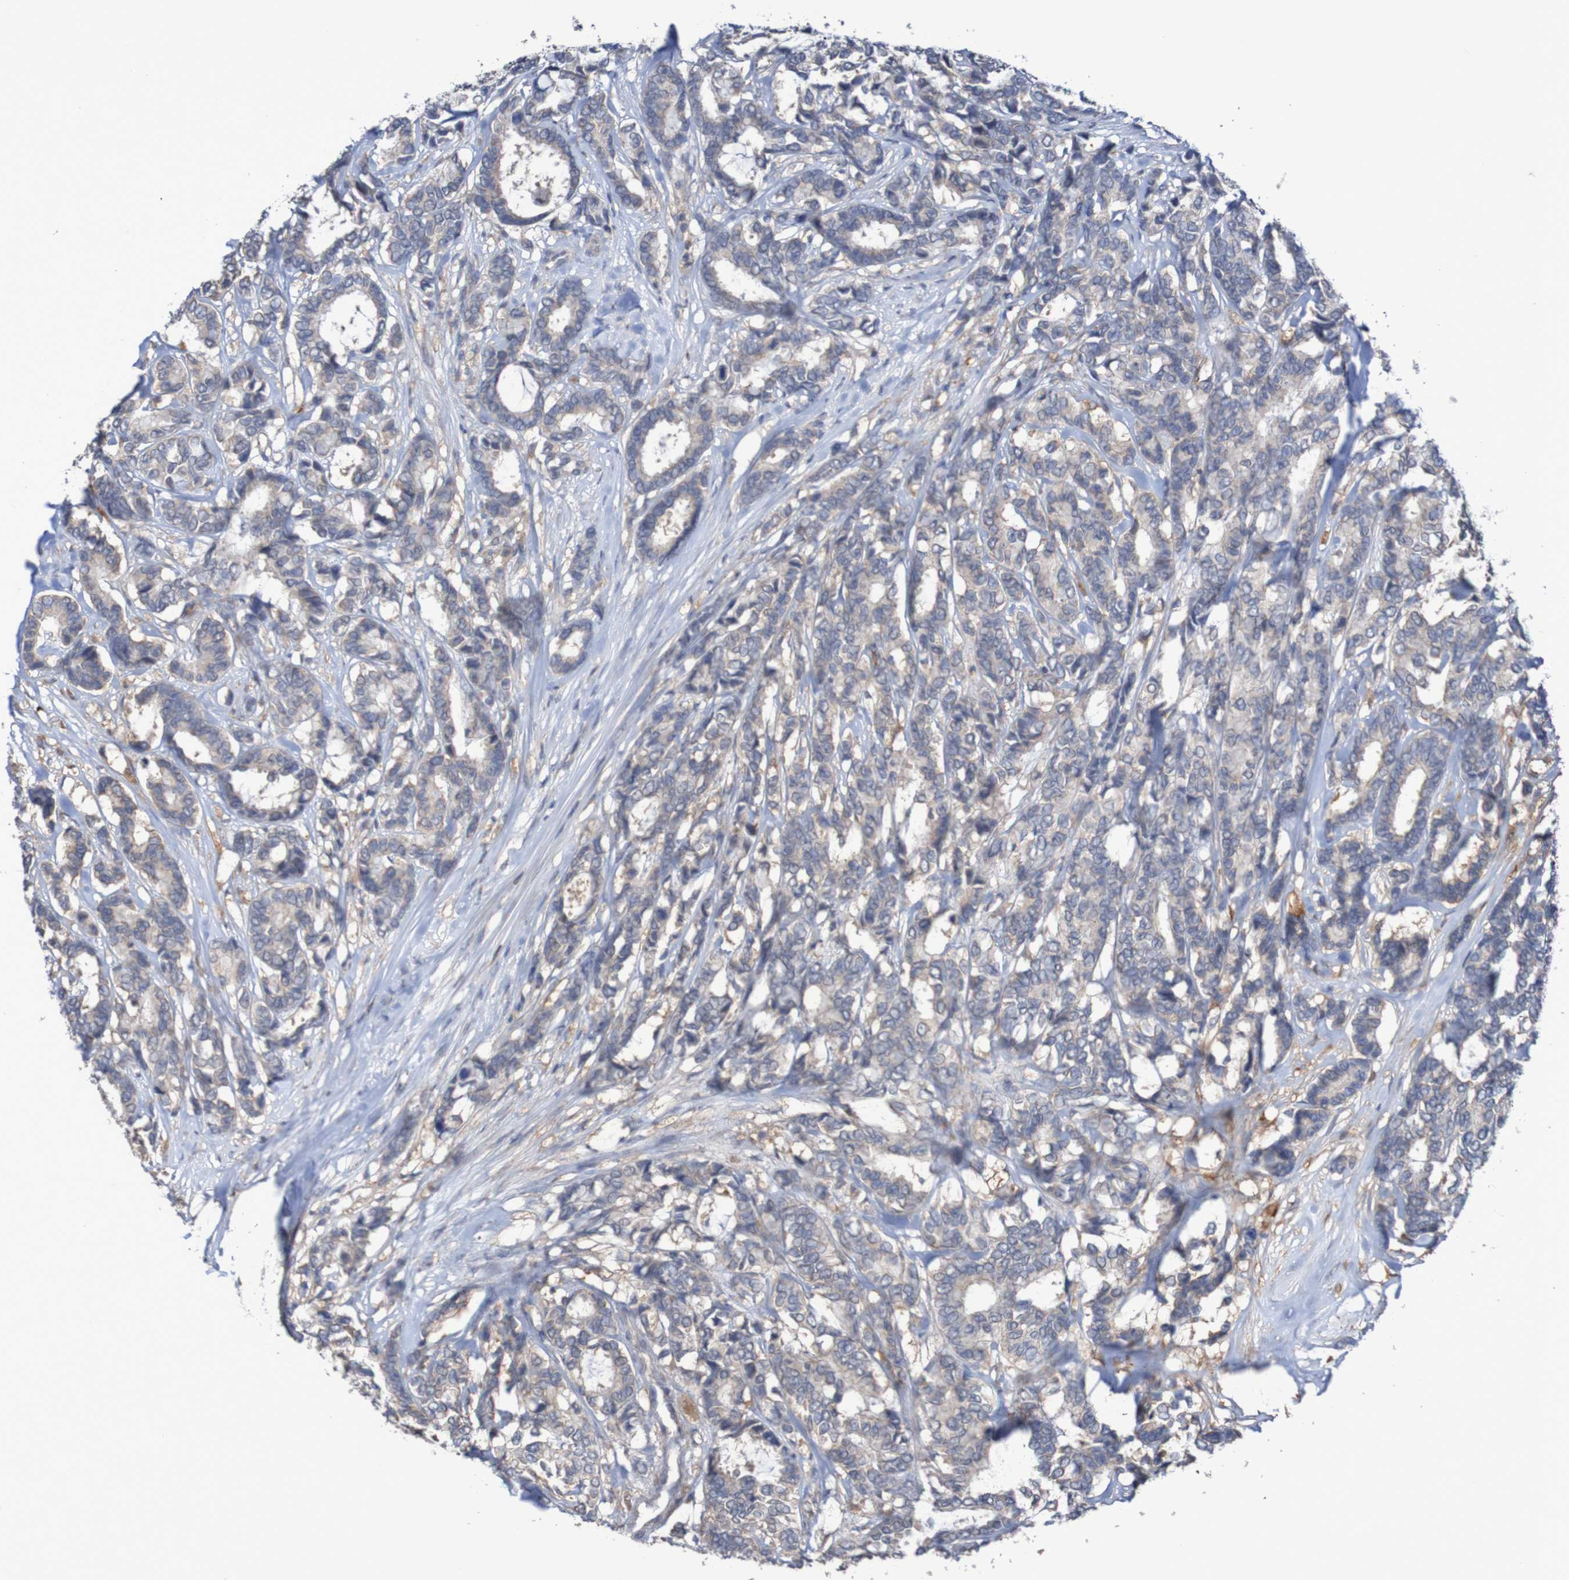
{"staining": {"intensity": "weak", "quantity": "25%-75%", "location": "cytoplasmic/membranous"}, "tissue": "breast cancer", "cell_type": "Tumor cells", "image_type": "cancer", "snomed": [{"axis": "morphology", "description": "Duct carcinoma"}, {"axis": "topography", "description": "Breast"}], "caption": "Weak cytoplasmic/membranous positivity is seen in approximately 25%-75% of tumor cells in breast cancer. The staining was performed using DAB to visualize the protein expression in brown, while the nuclei were stained in blue with hematoxylin (Magnification: 20x).", "gene": "C3orf18", "patient": {"sex": "female", "age": 87}}